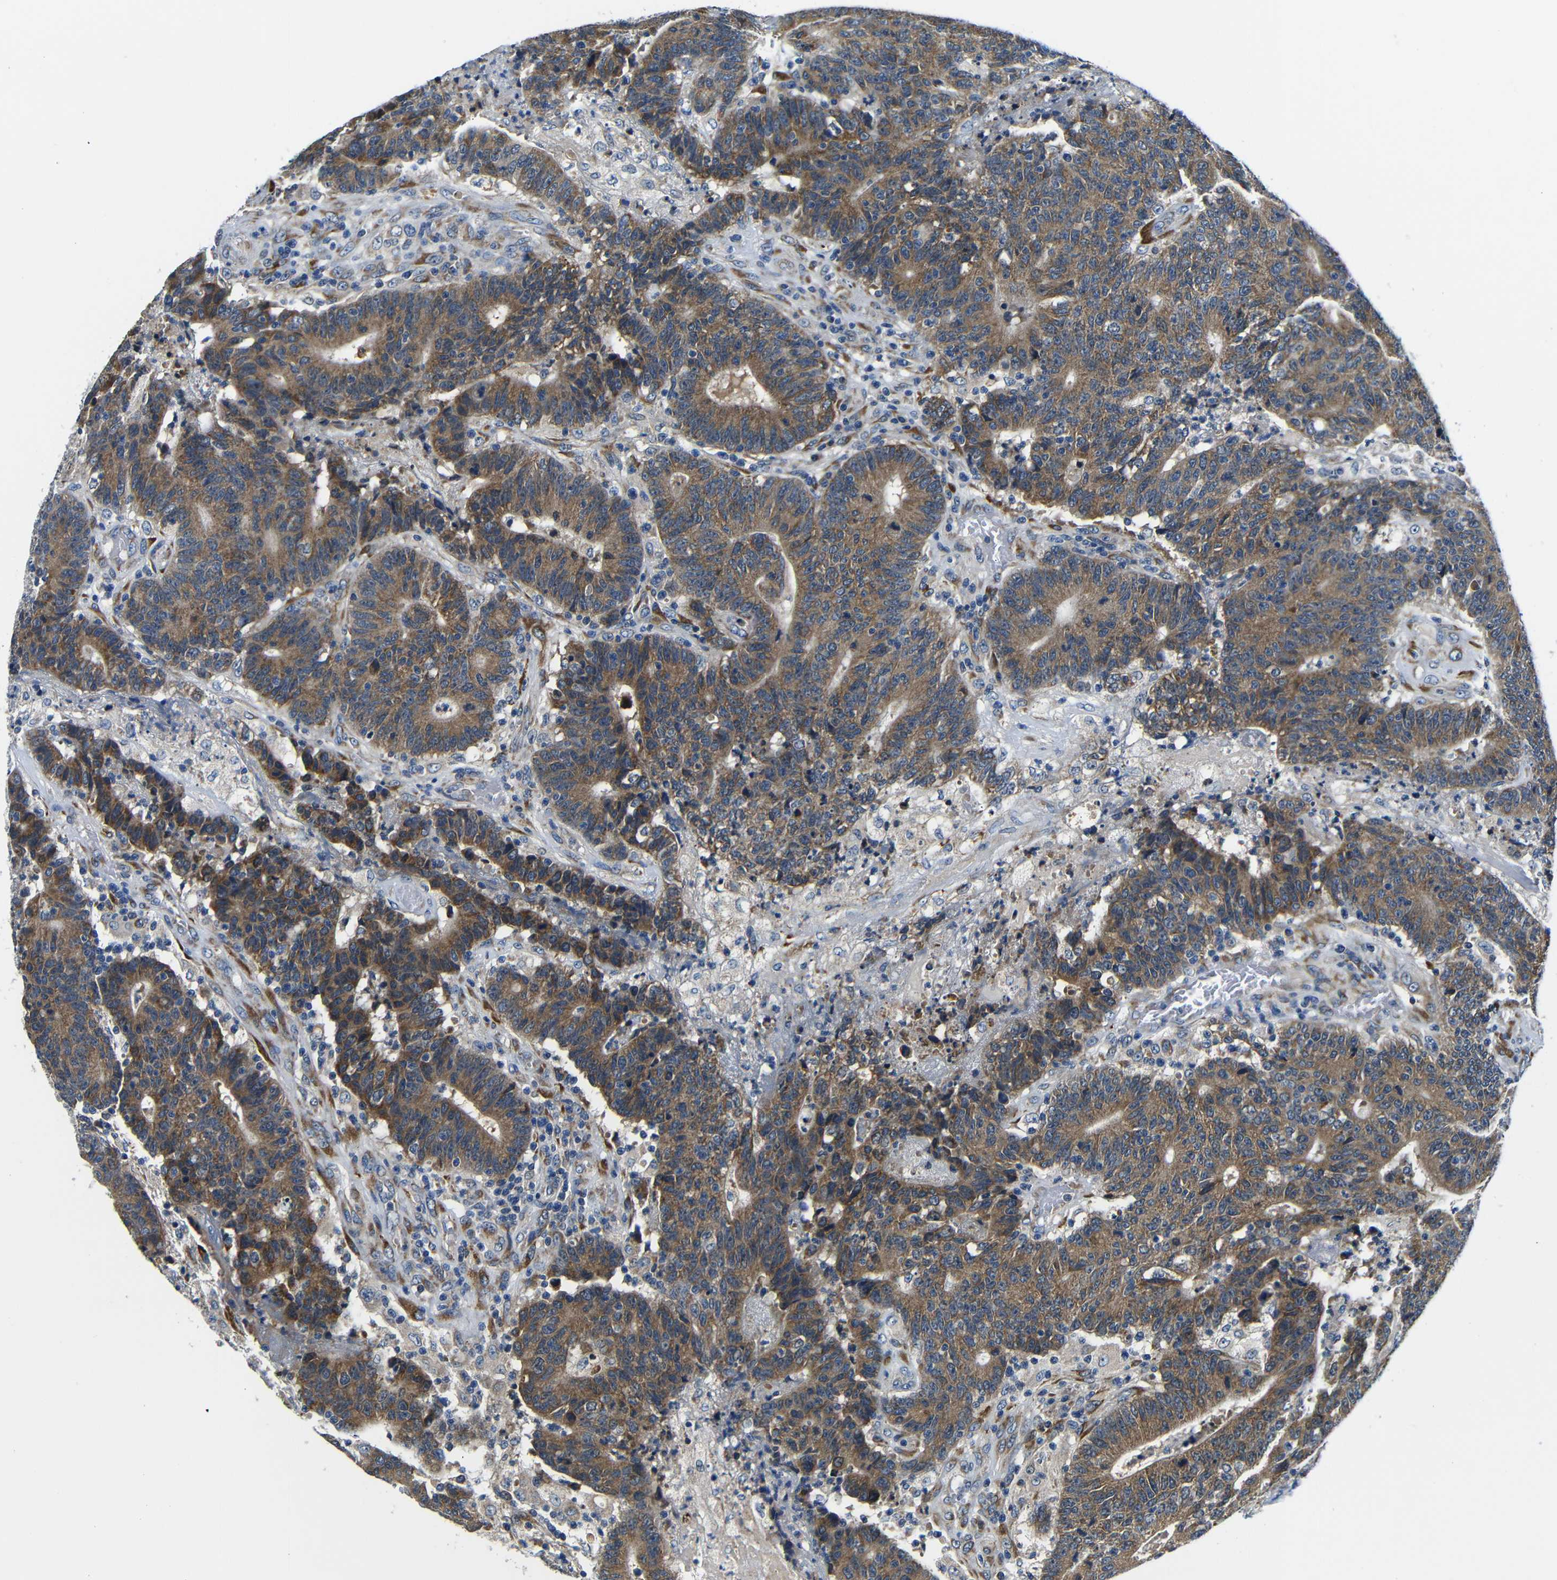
{"staining": {"intensity": "moderate", "quantity": ">75%", "location": "cytoplasmic/membranous"}, "tissue": "colorectal cancer", "cell_type": "Tumor cells", "image_type": "cancer", "snomed": [{"axis": "morphology", "description": "Normal tissue, NOS"}, {"axis": "morphology", "description": "Adenocarcinoma, NOS"}, {"axis": "topography", "description": "Colon"}], "caption": "Protein analysis of colorectal cancer (adenocarcinoma) tissue reveals moderate cytoplasmic/membranous positivity in about >75% of tumor cells. The staining is performed using DAB (3,3'-diaminobenzidine) brown chromogen to label protein expression. The nuclei are counter-stained blue using hematoxylin.", "gene": "FKBP14", "patient": {"sex": "female", "age": 75}}